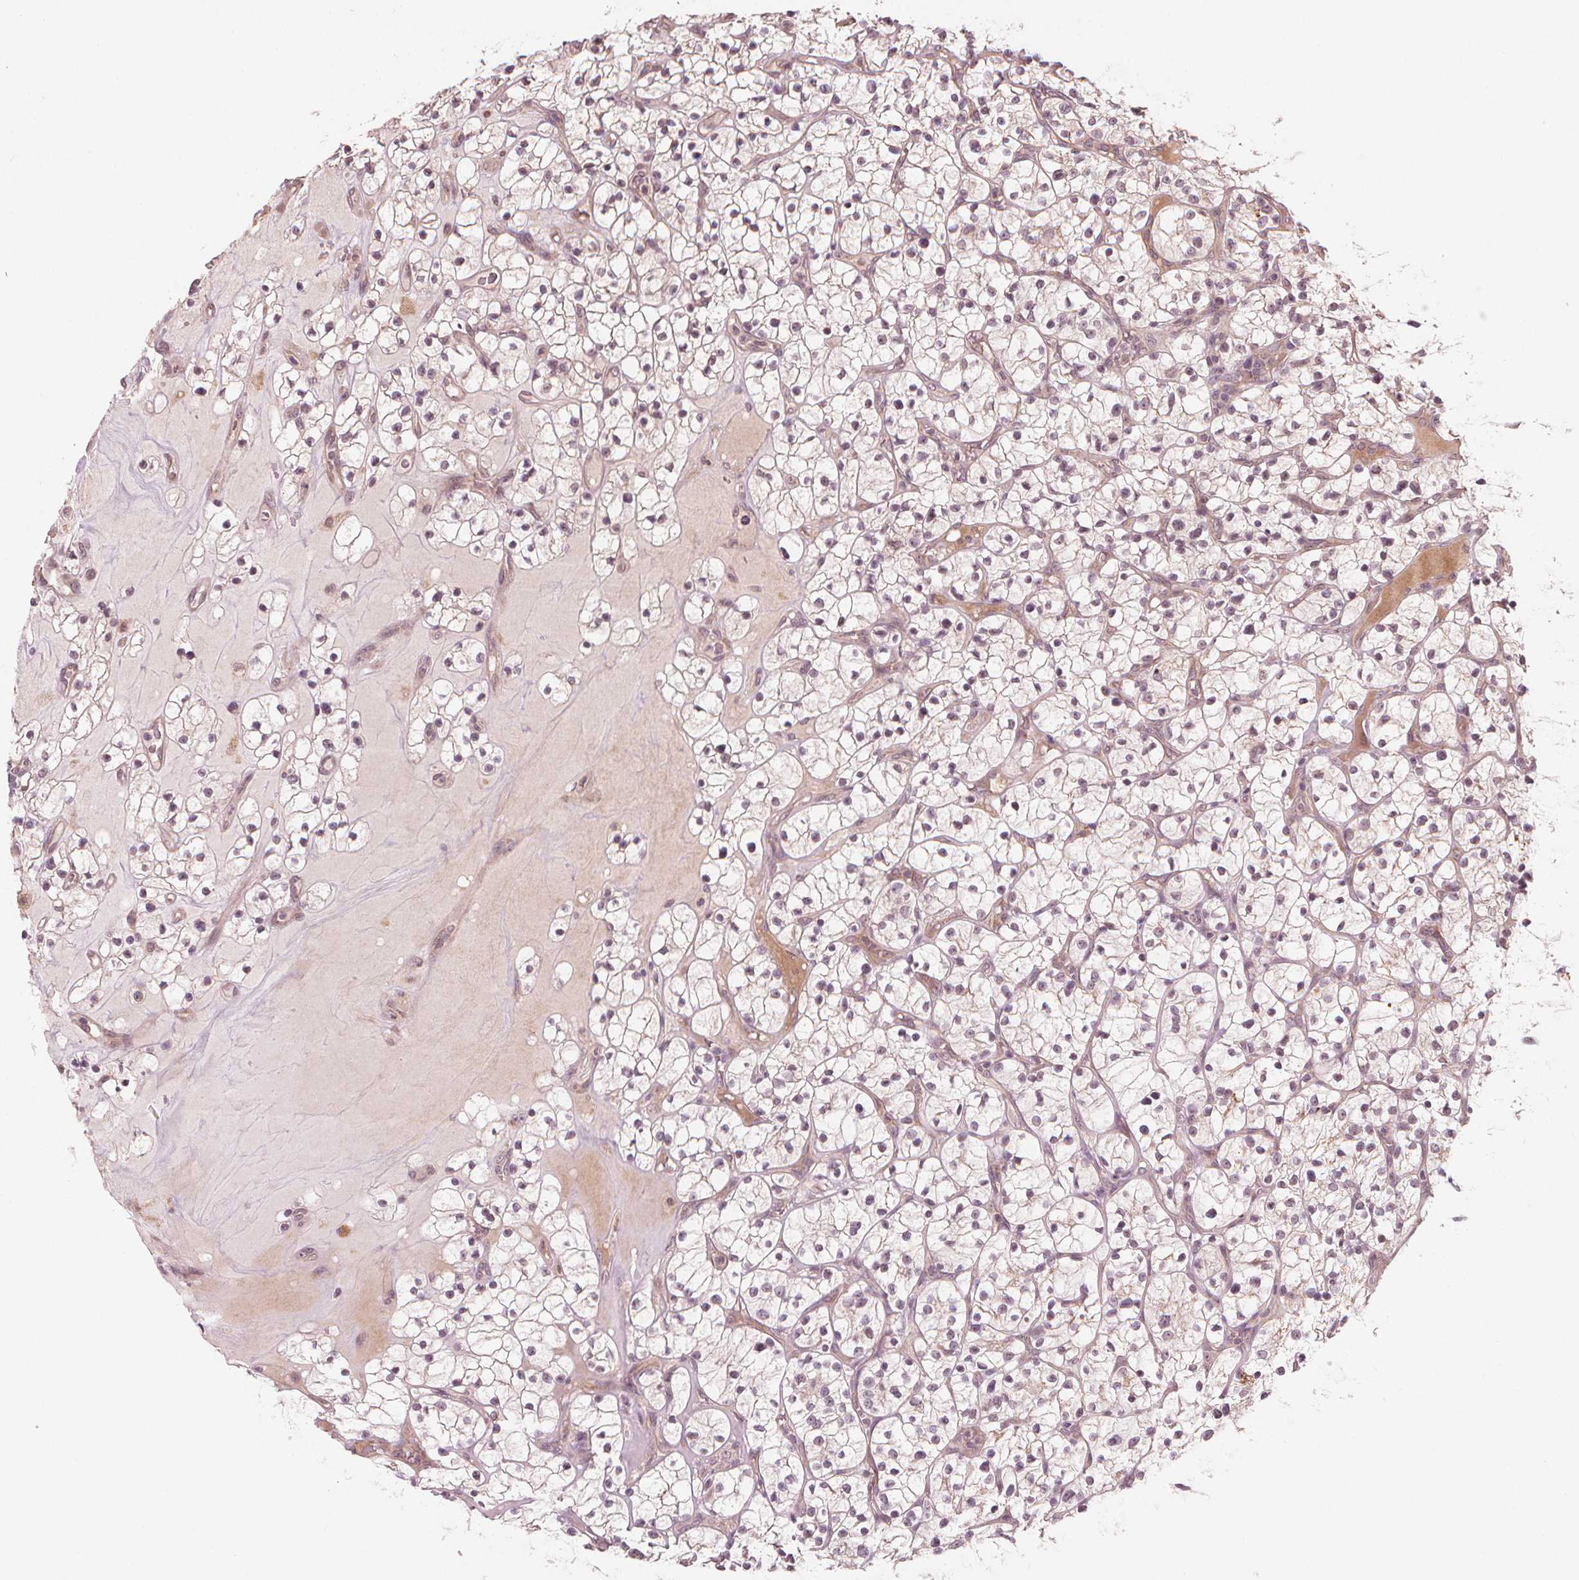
{"staining": {"intensity": "weak", "quantity": "<25%", "location": "cytoplasmic/membranous"}, "tissue": "renal cancer", "cell_type": "Tumor cells", "image_type": "cancer", "snomed": [{"axis": "morphology", "description": "Adenocarcinoma, NOS"}, {"axis": "topography", "description": "Kidney"}], "caption": "A histopathology image of adenocarcinoma (renal) stained for a protein reveals no brown staining in tumor cells.", "gene": "CLBA1", "patient": {"sex": "female", "age": 64}}